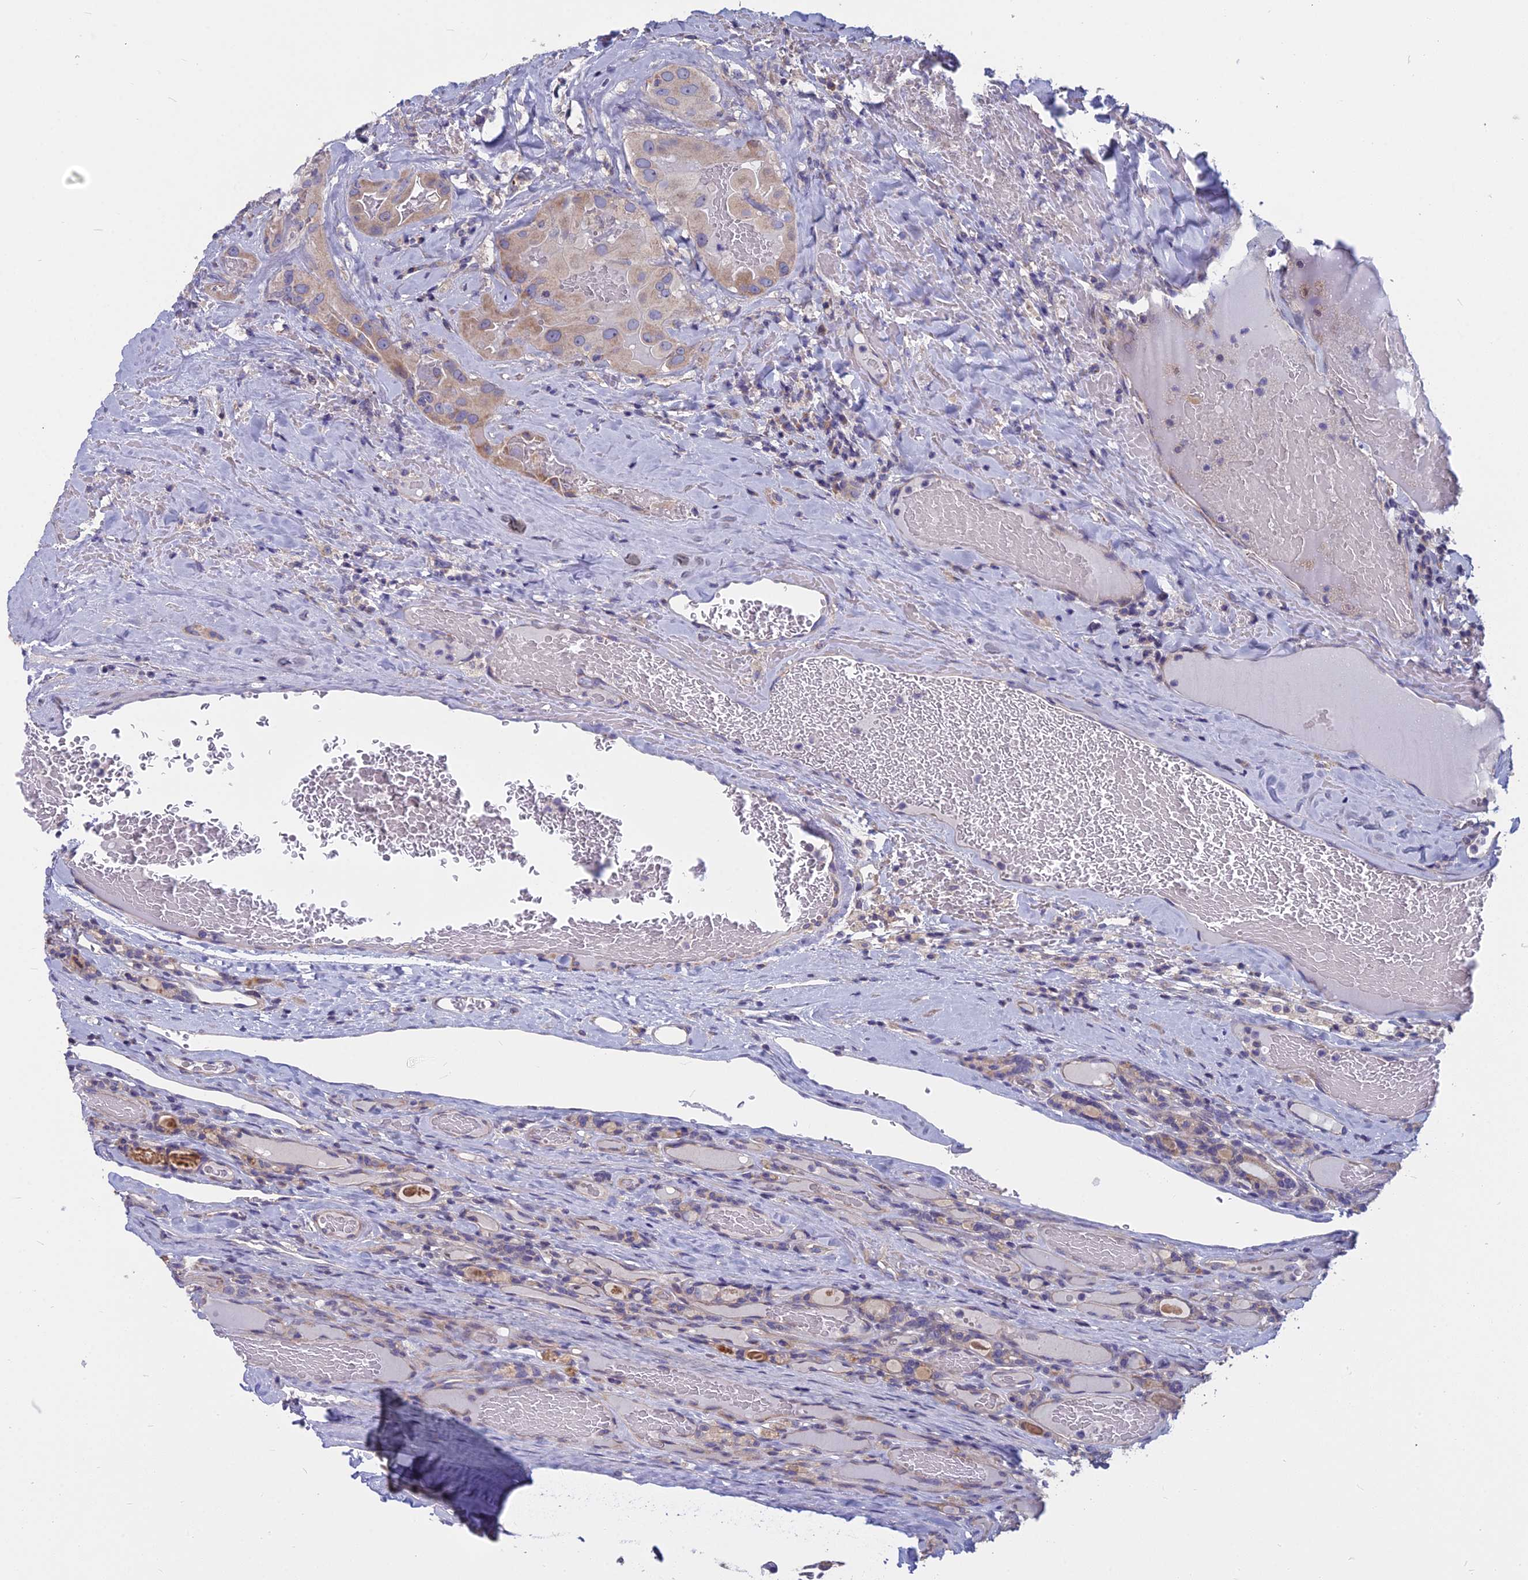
{"staining": {"intensity": "weak", "quantity": "<25%", "location": "cytoplasmic/membranous"}, "tissue": "thyroid cancer", "cell_type": "Tumor cells", "image_type": "cancer", "snomed": [{"axis": "morphology", "description": "Papillary adenocarcinoma, NOS"}, {"axis": "topography", "description": "Thyroid gland"}], "caption": "A photomicrograph of human thyroid cancer (papillary adenocarcinoma) is negative for staining in tumor cells. (Immunohistochemistry, brightfield microscopy, high magnification).", "gene": "COX20", "patient": {"sex": "female", "age": 72}}